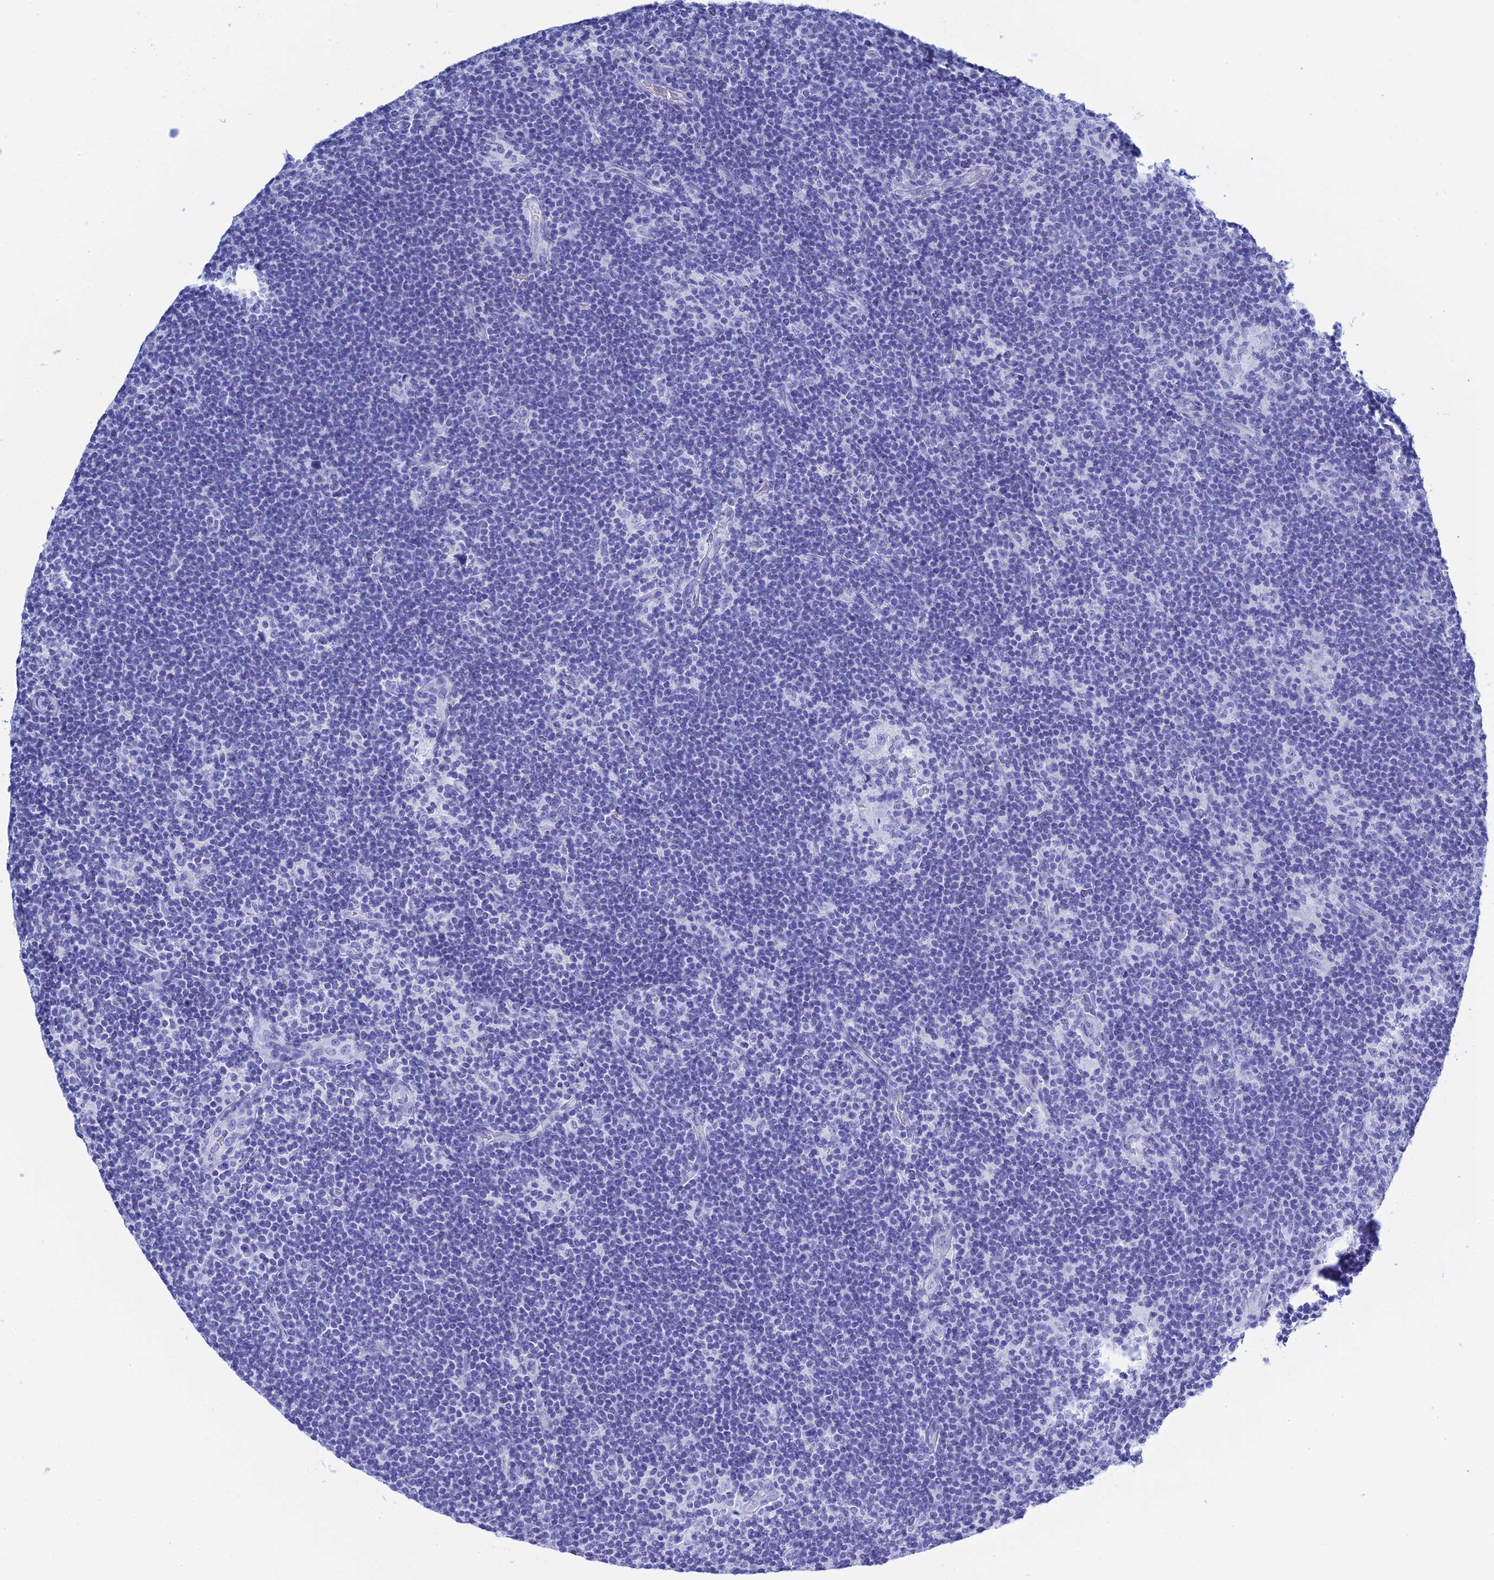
{"staining": {"intensity": "negative", "quantity": "none", "location": "none"}, "tissue": "lymphoma", "cell_type": "Tumor cells", "image_type": "cancer", "snomed": [{"axis": "morphology", "description": "Hodgkin's disease, NOS"}, {"axis": "topography", "description": "Lymph node"}], "caption": "Hodgkin's disease stained for a protein using immunohistochemistry displays no positivity tumor cells.", "gene": "TEX101", "patient": {"sex": "female", "age": 57}}